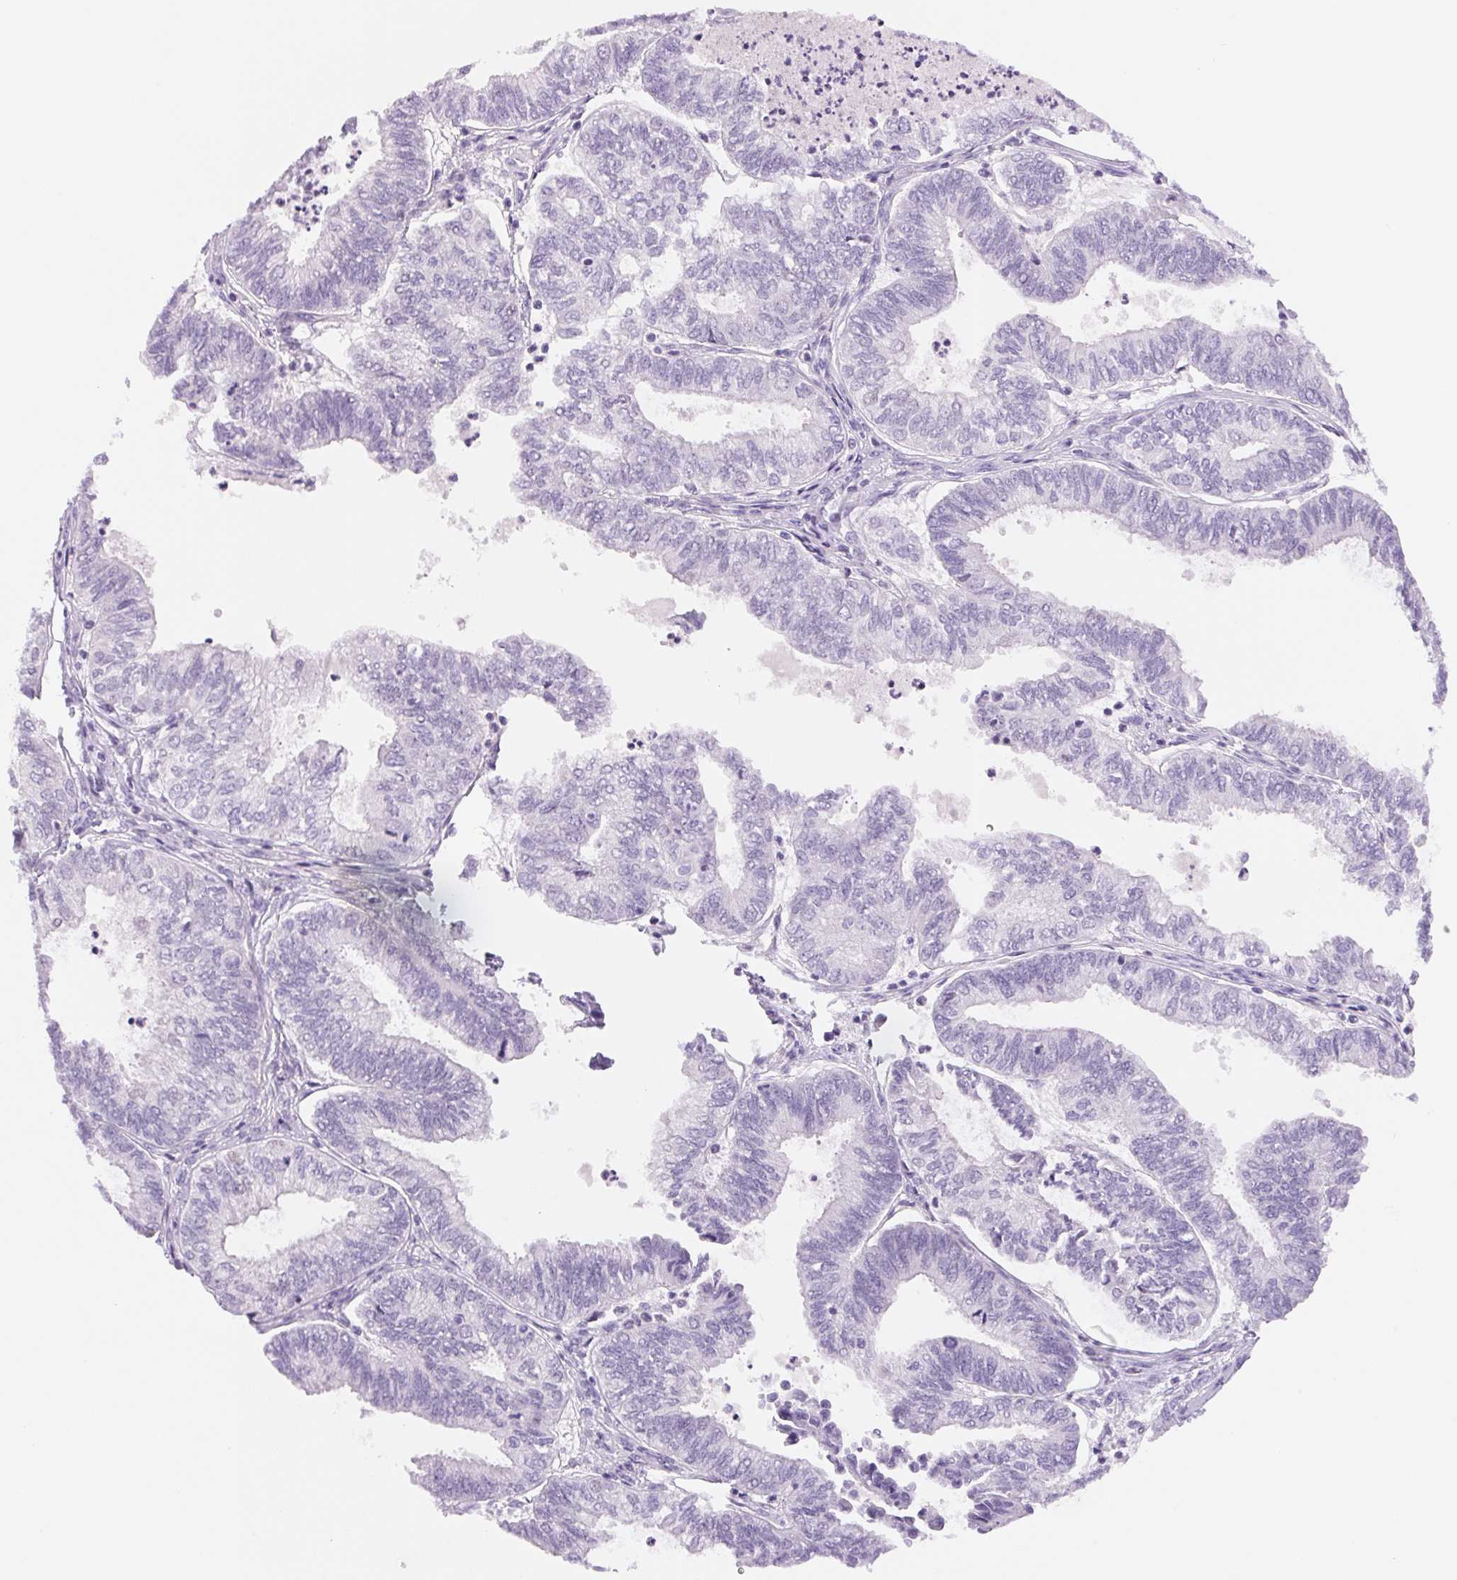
{"staining": {"intensity": "negative", "quantity": "none", "location": "none"}, "tissue": "ovarian cancer", "cell_type": "Tumor cells", "image_type": "cancer", "snomed": [{"axis": "morphology", "description": "Carcinoma, endometroid"}, {"axis": "topography", "description": "Ovary"}], "caption": "Tumor cells show no significant protein expression in ovarian cancer (endometroid carcinoma). (DAB immunohistochemistry with hematoxylin counter stain).", "gene": "ASGR2", "patient": {"sex": "female", "age": 64}}